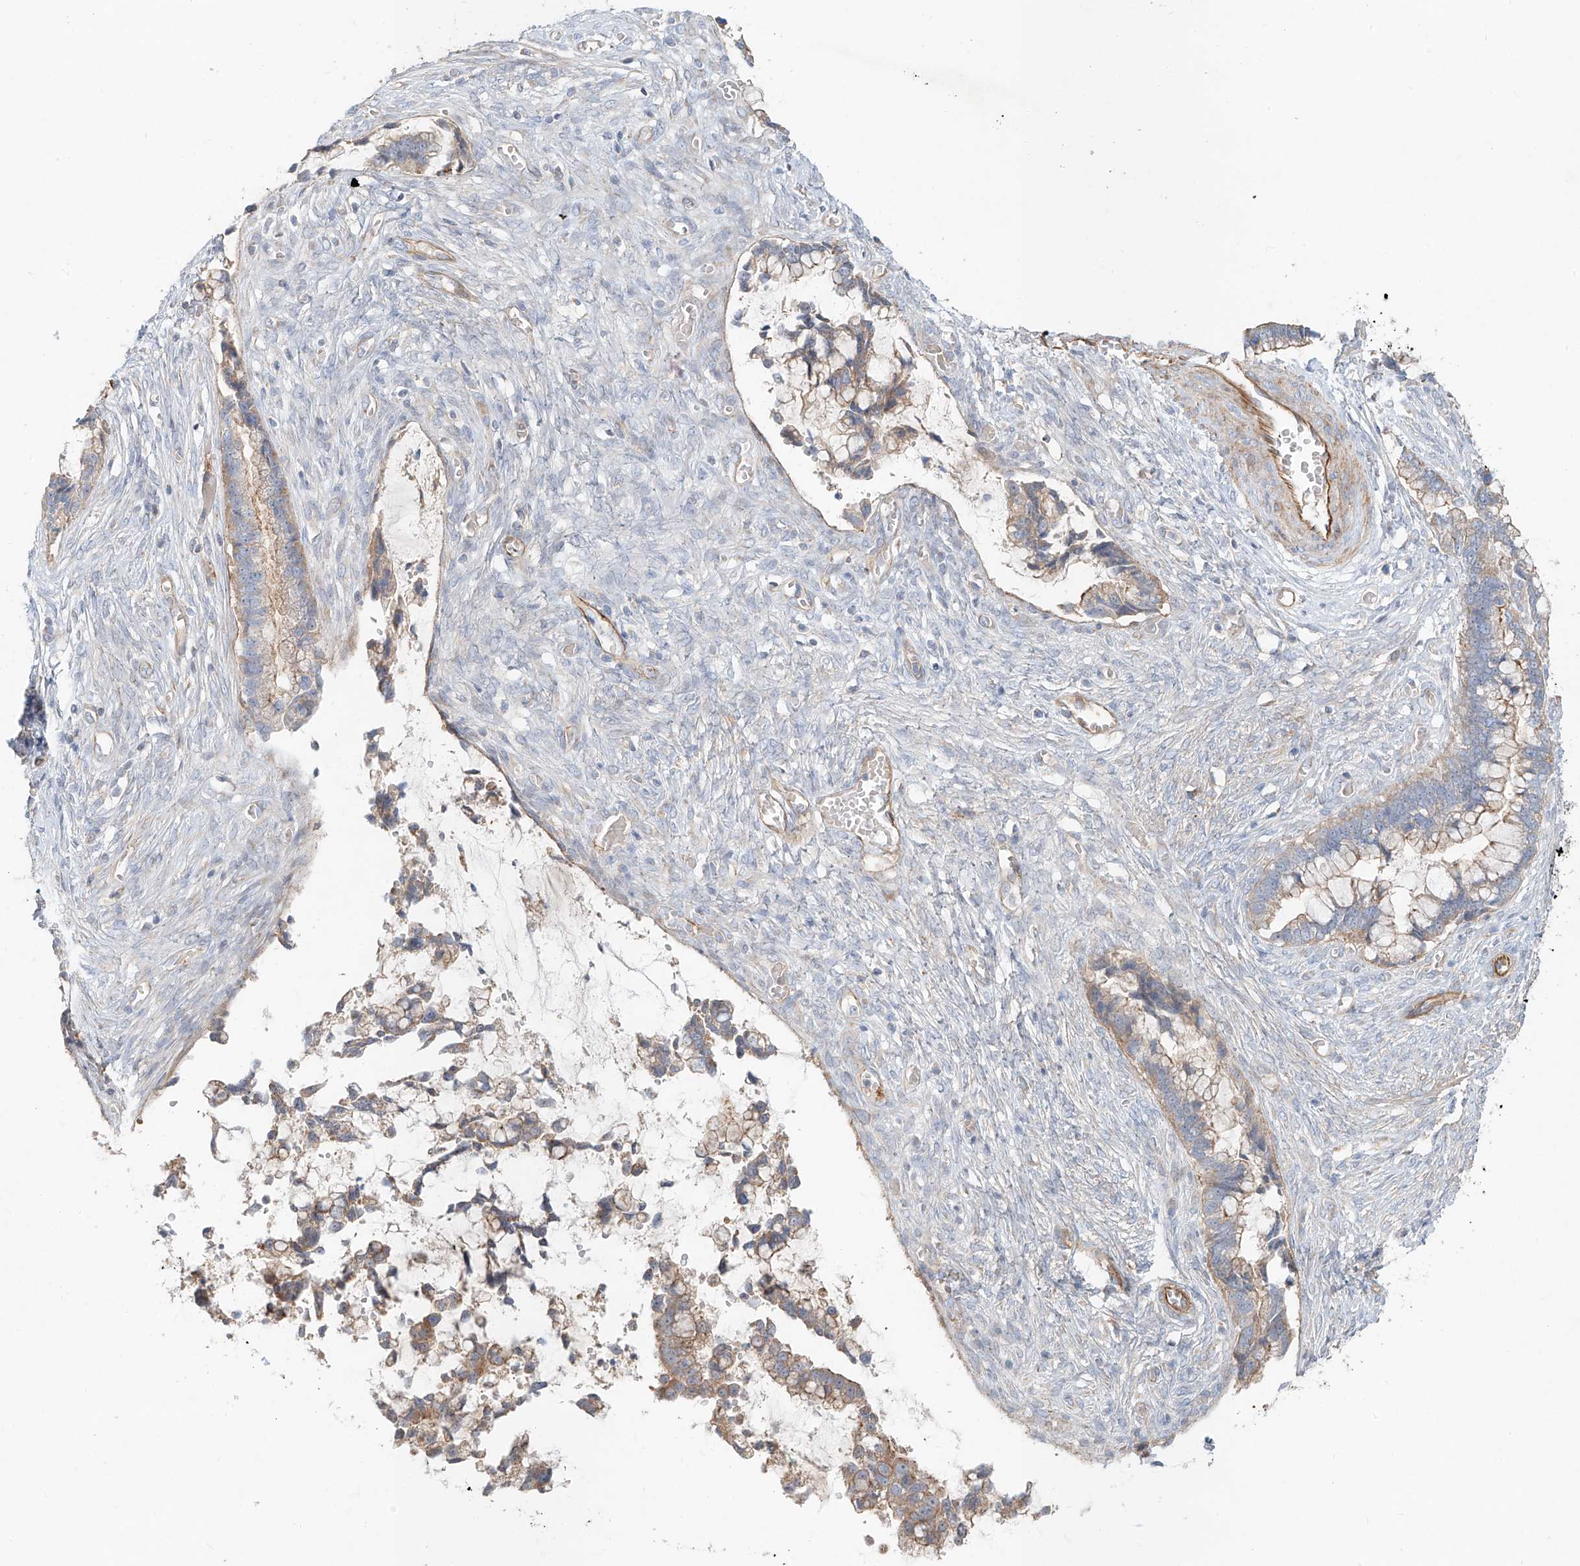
{"staining": {"intensity": "weak", "quantity": ">75%", "location": "cytoplasmic/membranous"}, "tissue": "cervical cancer", "cell_type": "Tumor cells", "image_type": "cancer", "snomed": [{"axis": "morphology", "description": "Adenocarcinoma, NOS"}, {"axis": "topography", "description": "Cervix"}], "caption": "This histopathology image demonstrates immunohistochemistry (IHC) staining of cervical cancer, with low weak cytoplasmic/membranous staining in about >75% of tumor cells.", "gene": "AJM1", "patient": {"sex": "female", "age": 44}}